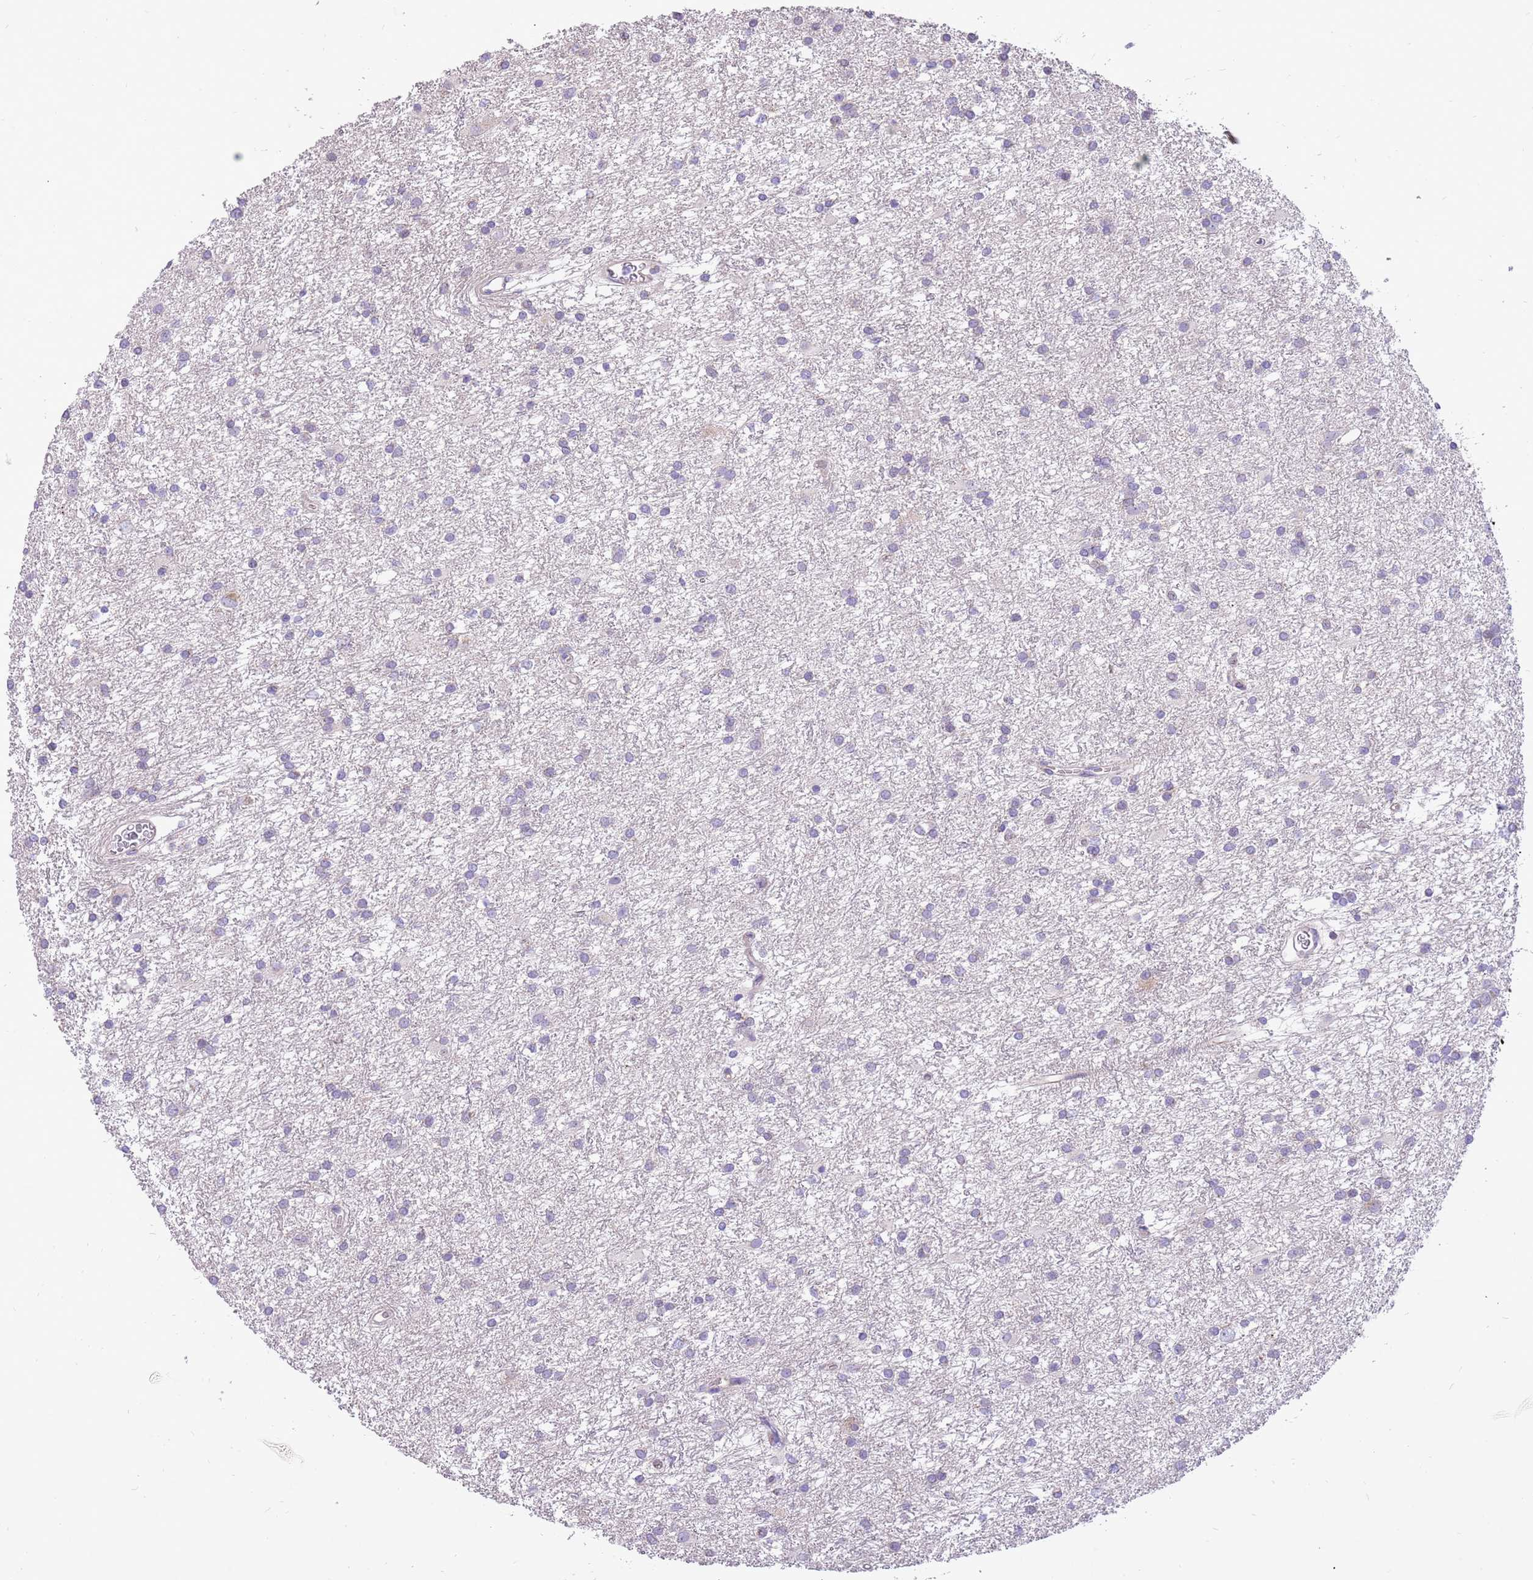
{"staining": {"intensity": "negative", "quantity": "none", "location": "none"}, "tissue": "glioma", "cell_type": "Tumor cells", "image_type": "cancer", "snomed": [{"axis": "morphology", "description": "Glioma, malignant, High grade"}, {"axis": "topography", "description": "Brain"}], "caption": "Malignant high-grade glioma was stained to show a protein in brown. There is no significant staining in tumor cells. Brightfield microscopy of IHC stained with DAB (3,3'-diaminobenzidine) (brown) and hematoxylin (blue), captured at high magnification.", "gene": "COX17", "patient": {"sex": "female", "age": 50}}